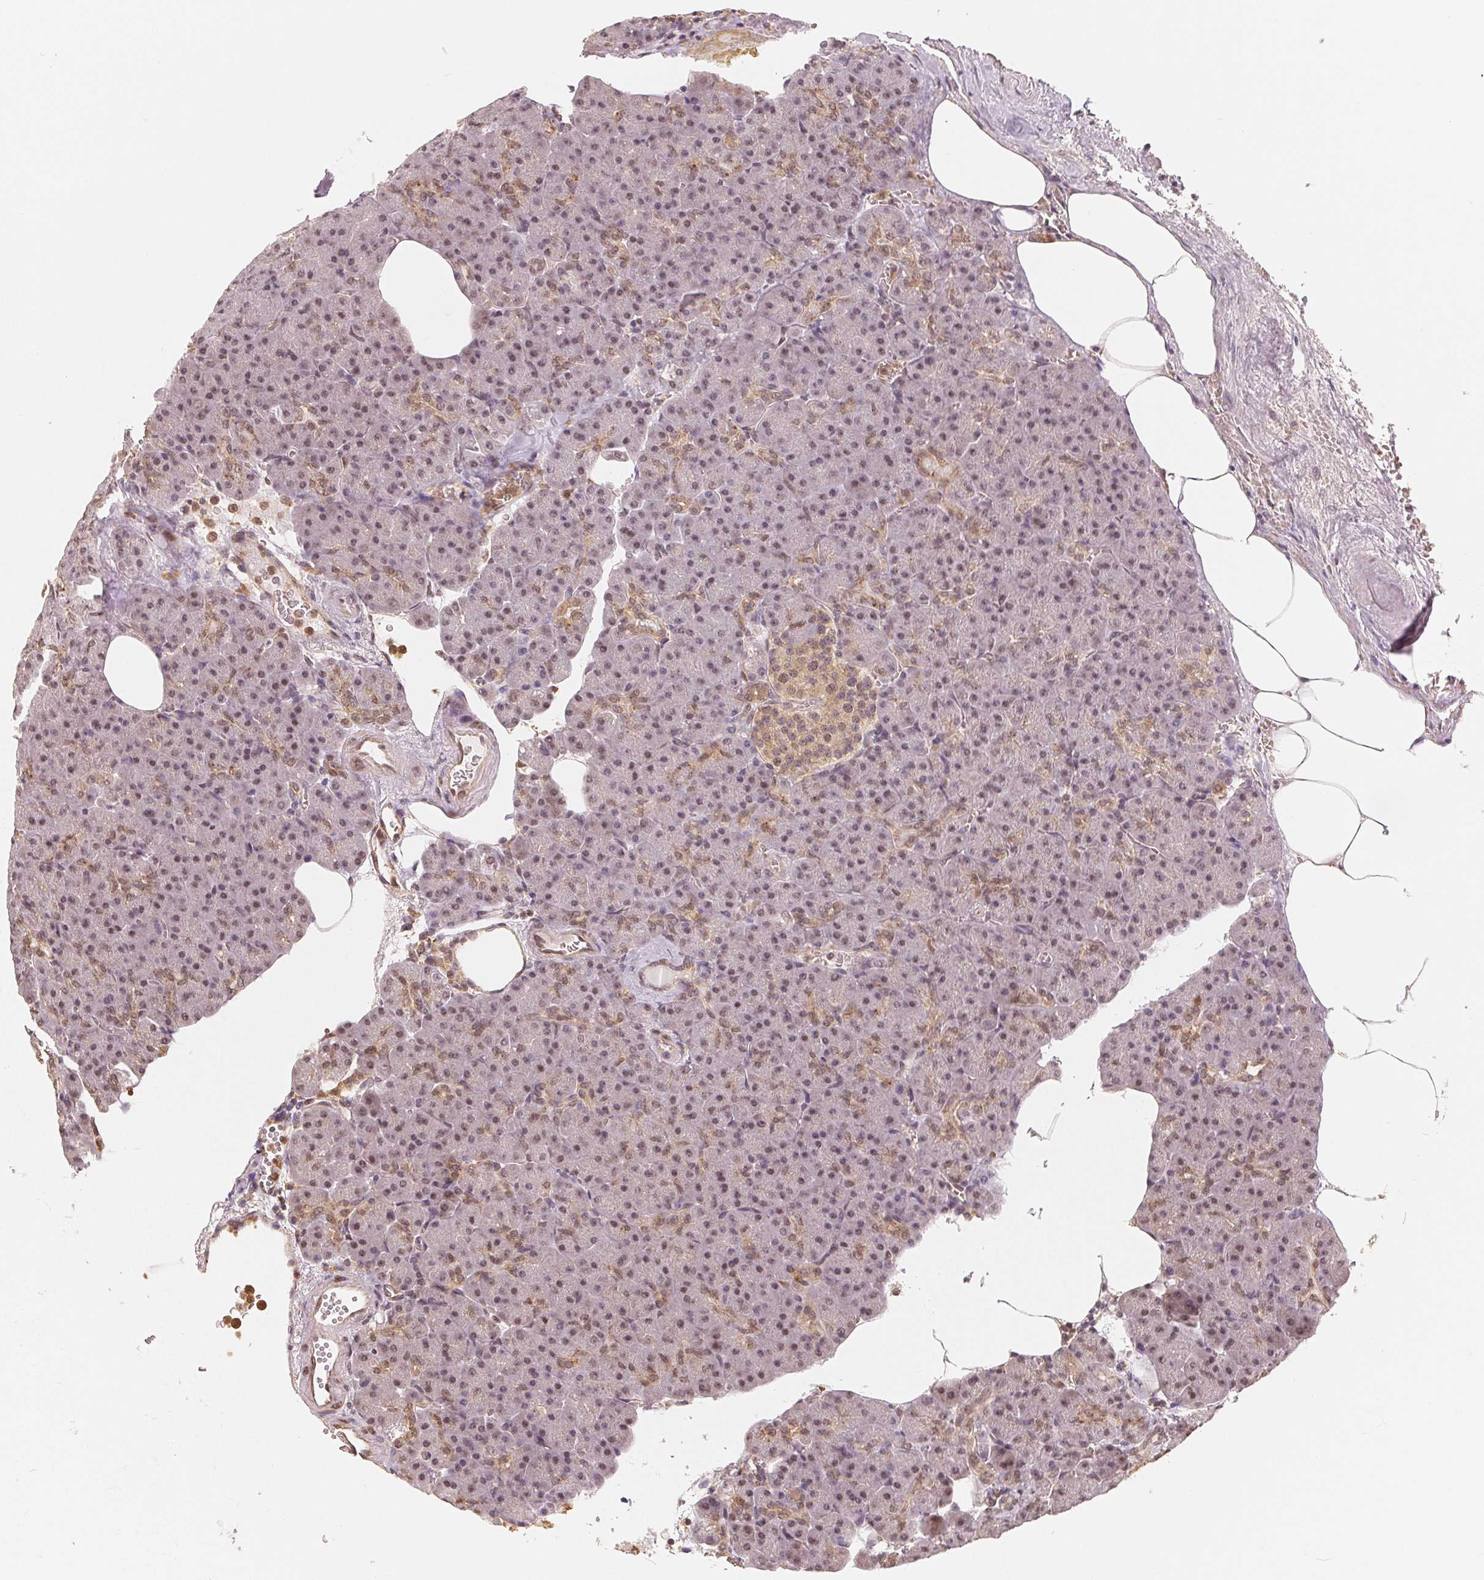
{"staining": {"intensity": "moderate", "quantity": "25%-75%", "location": "cytoplasmic/membranous,nuclear"}, "tissue": "pancreas", "cell_type": "Exocrine glandular cells", "image_type": "normal", "snomed": [{"axis": "morphology", "description": "Normal tissue, NOS"}, {"axis": "topography", "description": "Pancreas"}], "caption": "The immunohistochemical stain labels moderate cytoplasmic/membranous,nuclear positivity in exocrine glandular cells of unremarkable pancreas. (DAB IHC, brown staining for protein, blue staining for nuclei).", "gene": "GUSB", "patient": {"sex": "female", "age": 74}}